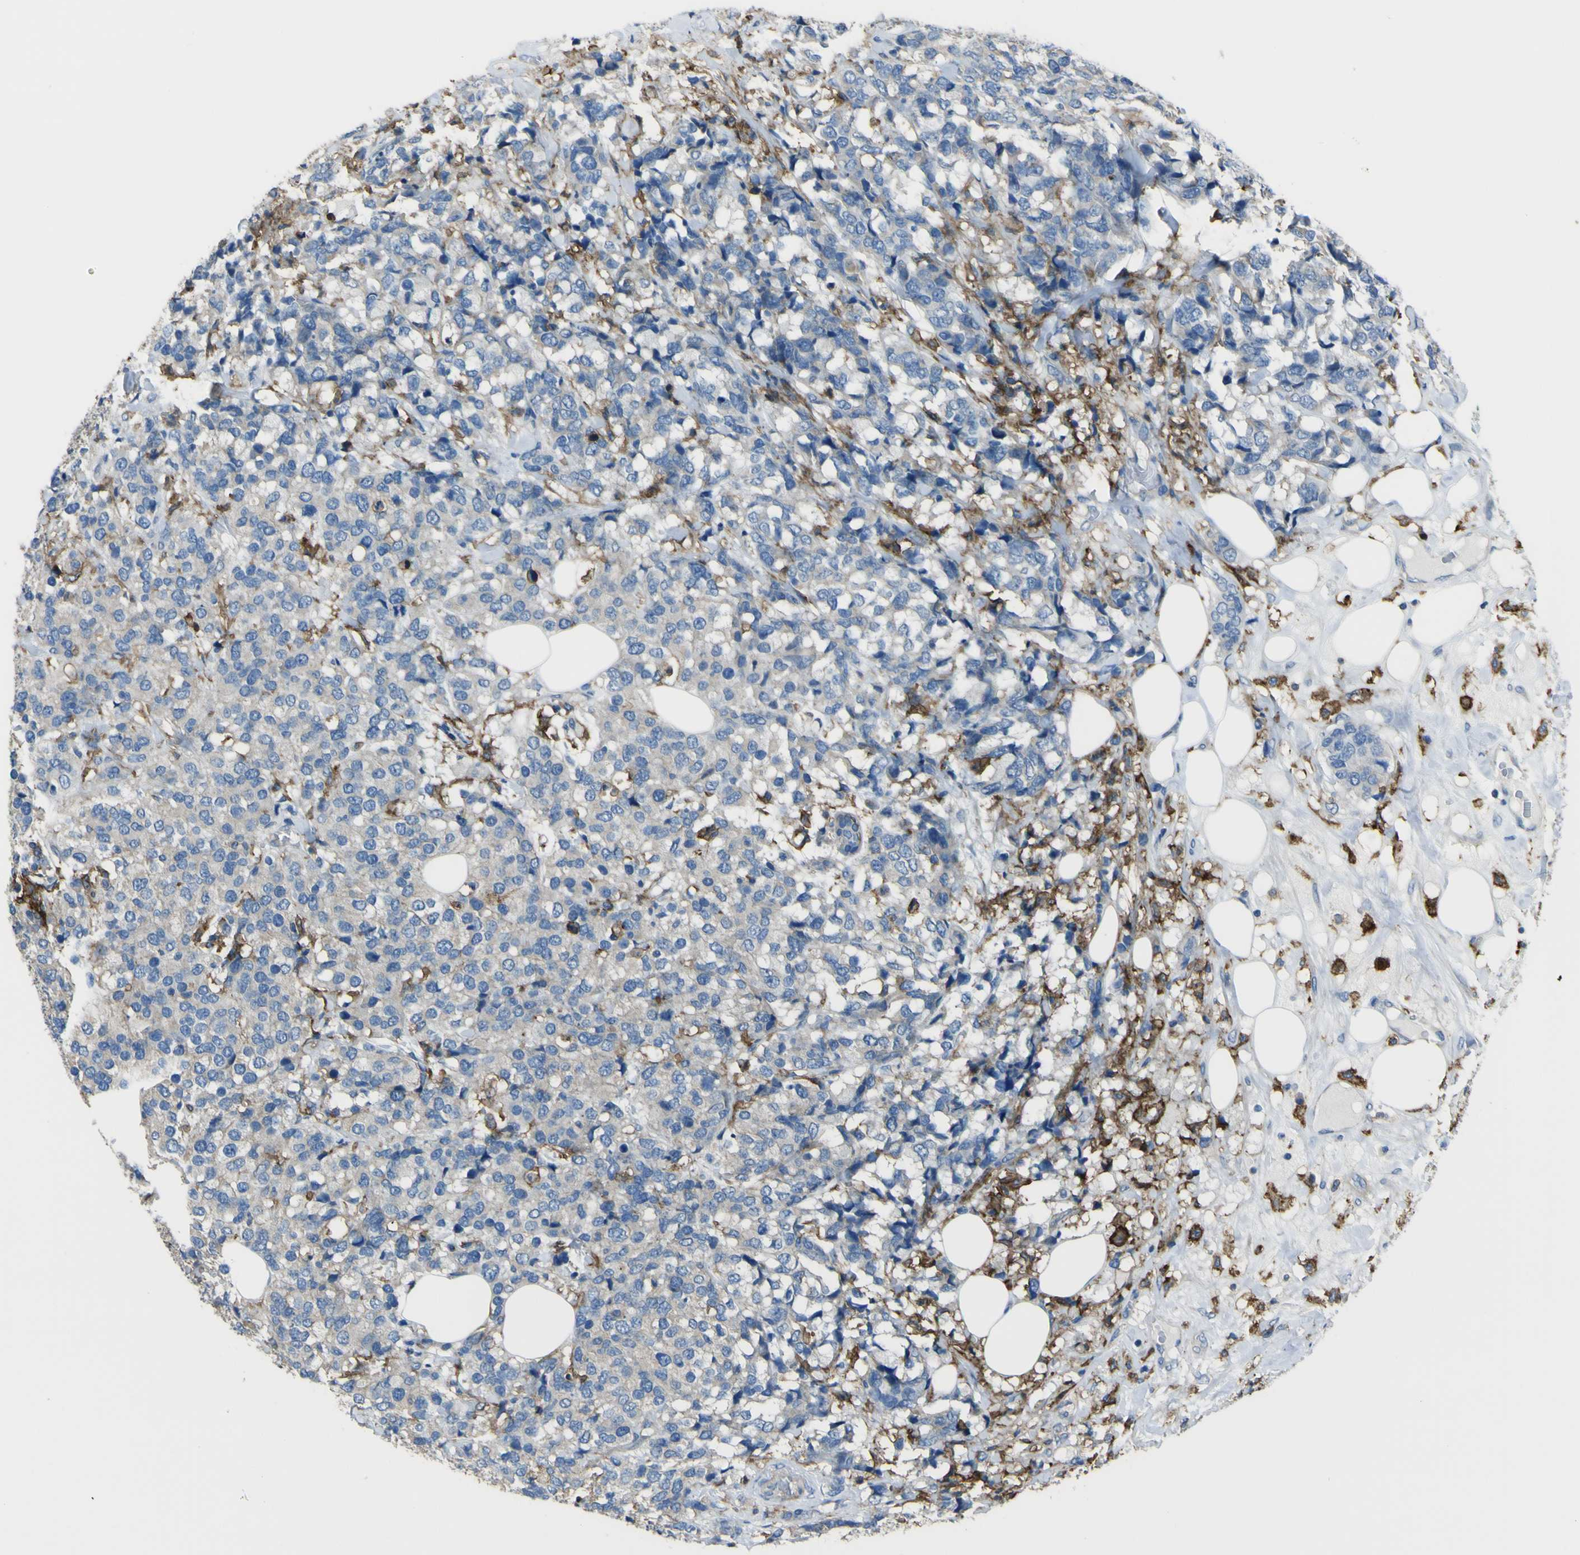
{"staining": {"intensity": "negative", "quantity": "none", "location": "none"}, "tissue": "breast cancer", "cell_type": "Tumor cells", "image_type": "cancer", "snomed": [{"axis": "morphology", "description": "Lobular carcinoma"}, {"axis": "topography", "description": "Breast"}], "caption": "An IHC histopathology image of breast cancer (lobular carcinoma) is shown. There is no staining in tumor cells of breast cancer (lobular carcinoma).", "gene": "LAIR1", "patient": {"sex": "female", "age": 59}}